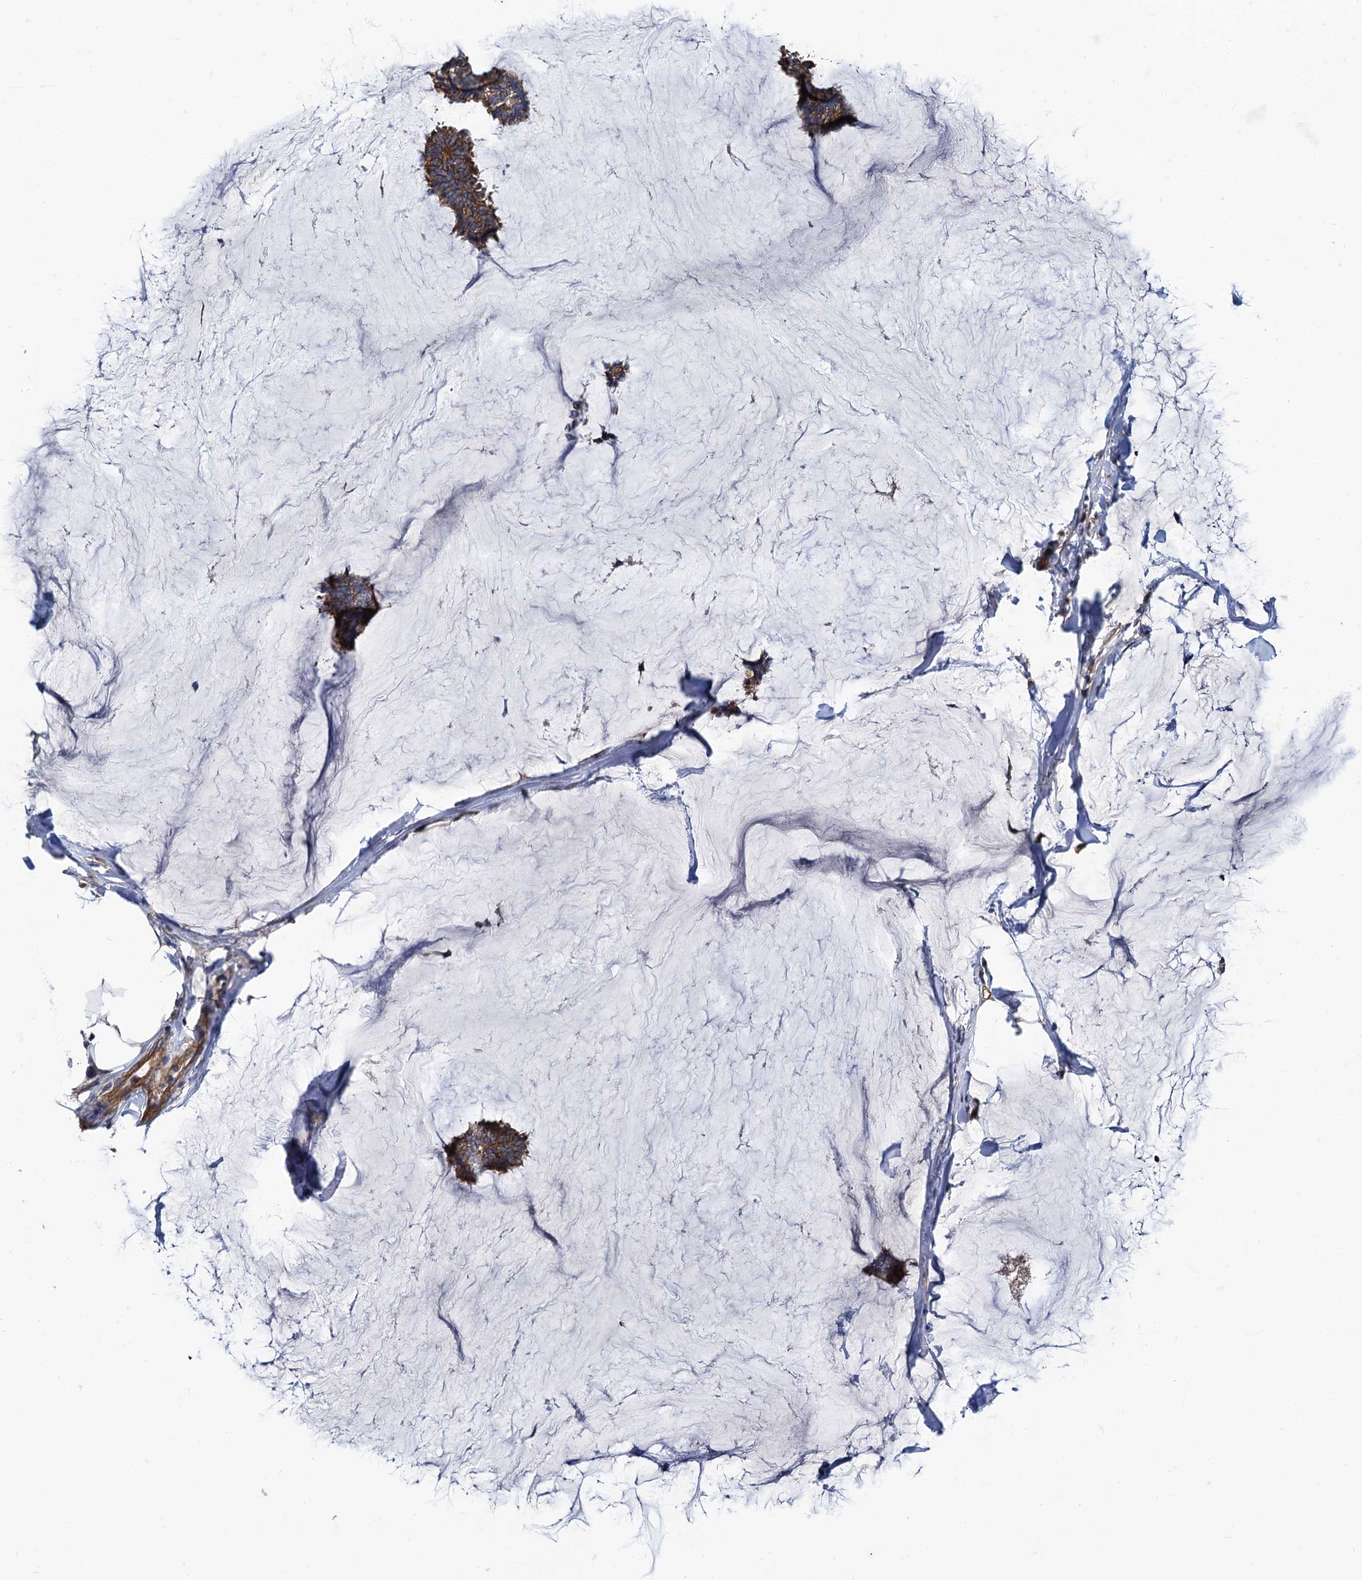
{"staining": {"intensity": "weak", "quantity": ">75%", "location": "cytoplasmic/membranous"}, "tissue": "breast cancer", "cell_type": "Tumor cells", "image_type": "cancer", "snomed": [{"axis": "morphology", "description": "Duct carcinoma"}, {"axis": "topography", "description": "Breast"}], "caption": "Immunohistochemistry histopathology image of human breast cancer stained for a protein (brown), which demonstrates low levels of weak cytoplasmic/membranous staining in approximately >75% of tumor cells.", "gene": "NGRN", "patient": {"sex": "female", "age": 93}}